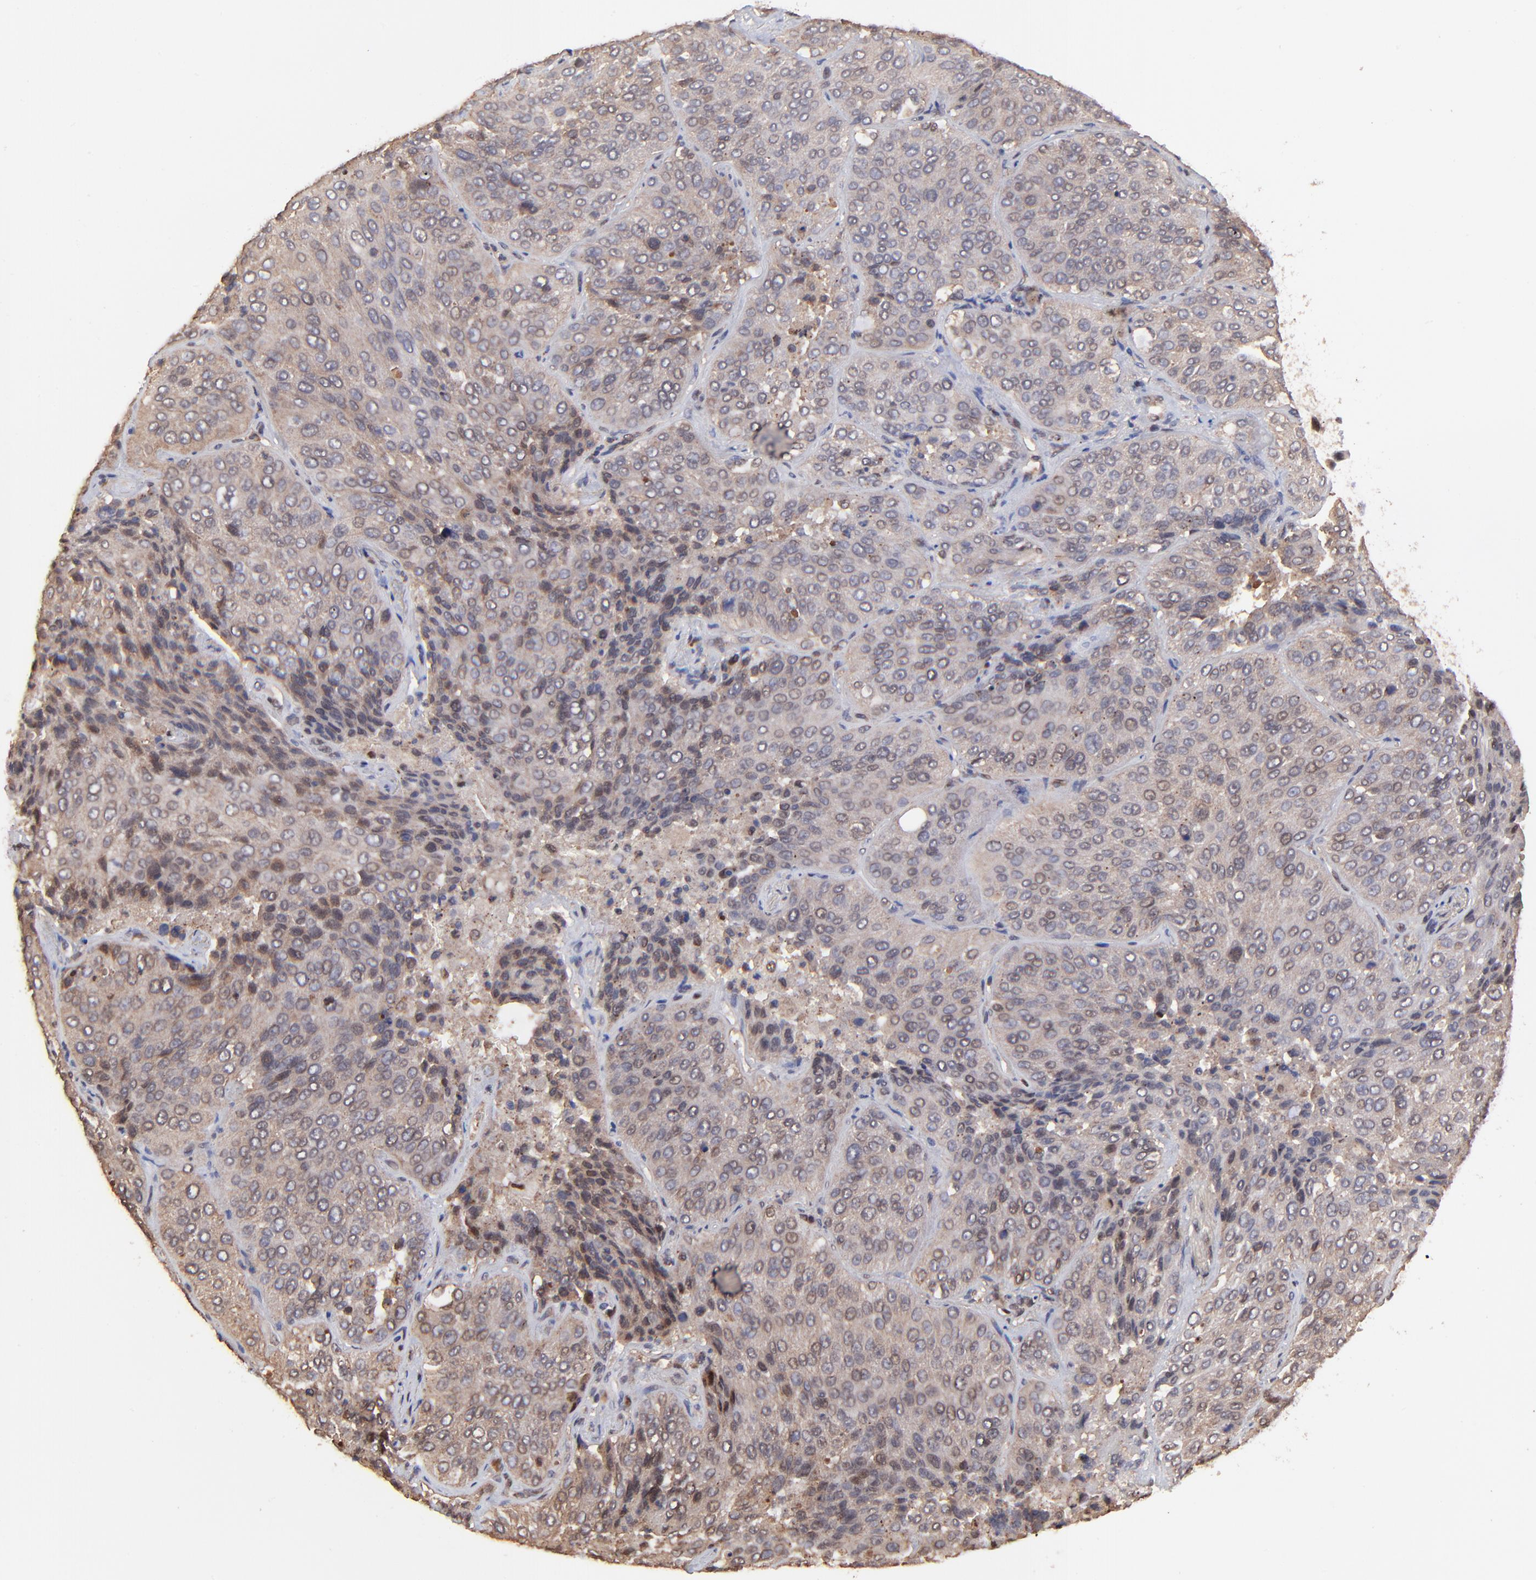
{"staining": {"intensity": "weak", "quantity": "25%-75%", "location": "cytoplasmic/membranous"}, "tissue": "lung cancer", "cell_type": "Tumor cells", "image_type": "cancer", "snomed": [{"axis": "morphology", "description": "Squamous cell carcinoma, NOS"}, {"axis": "topography", "description": "Lung"}], "caption": "Immunohistochemistry (IHC) image of human lung squamous cell carcinoma stained for a protein (brown), which shows low levels of weak cytoplasmic/membranous expression in approximately 25%-75% of tumor cells.", "gene": "PSMA6", "patient": {"sex": "male", "age": 54}}